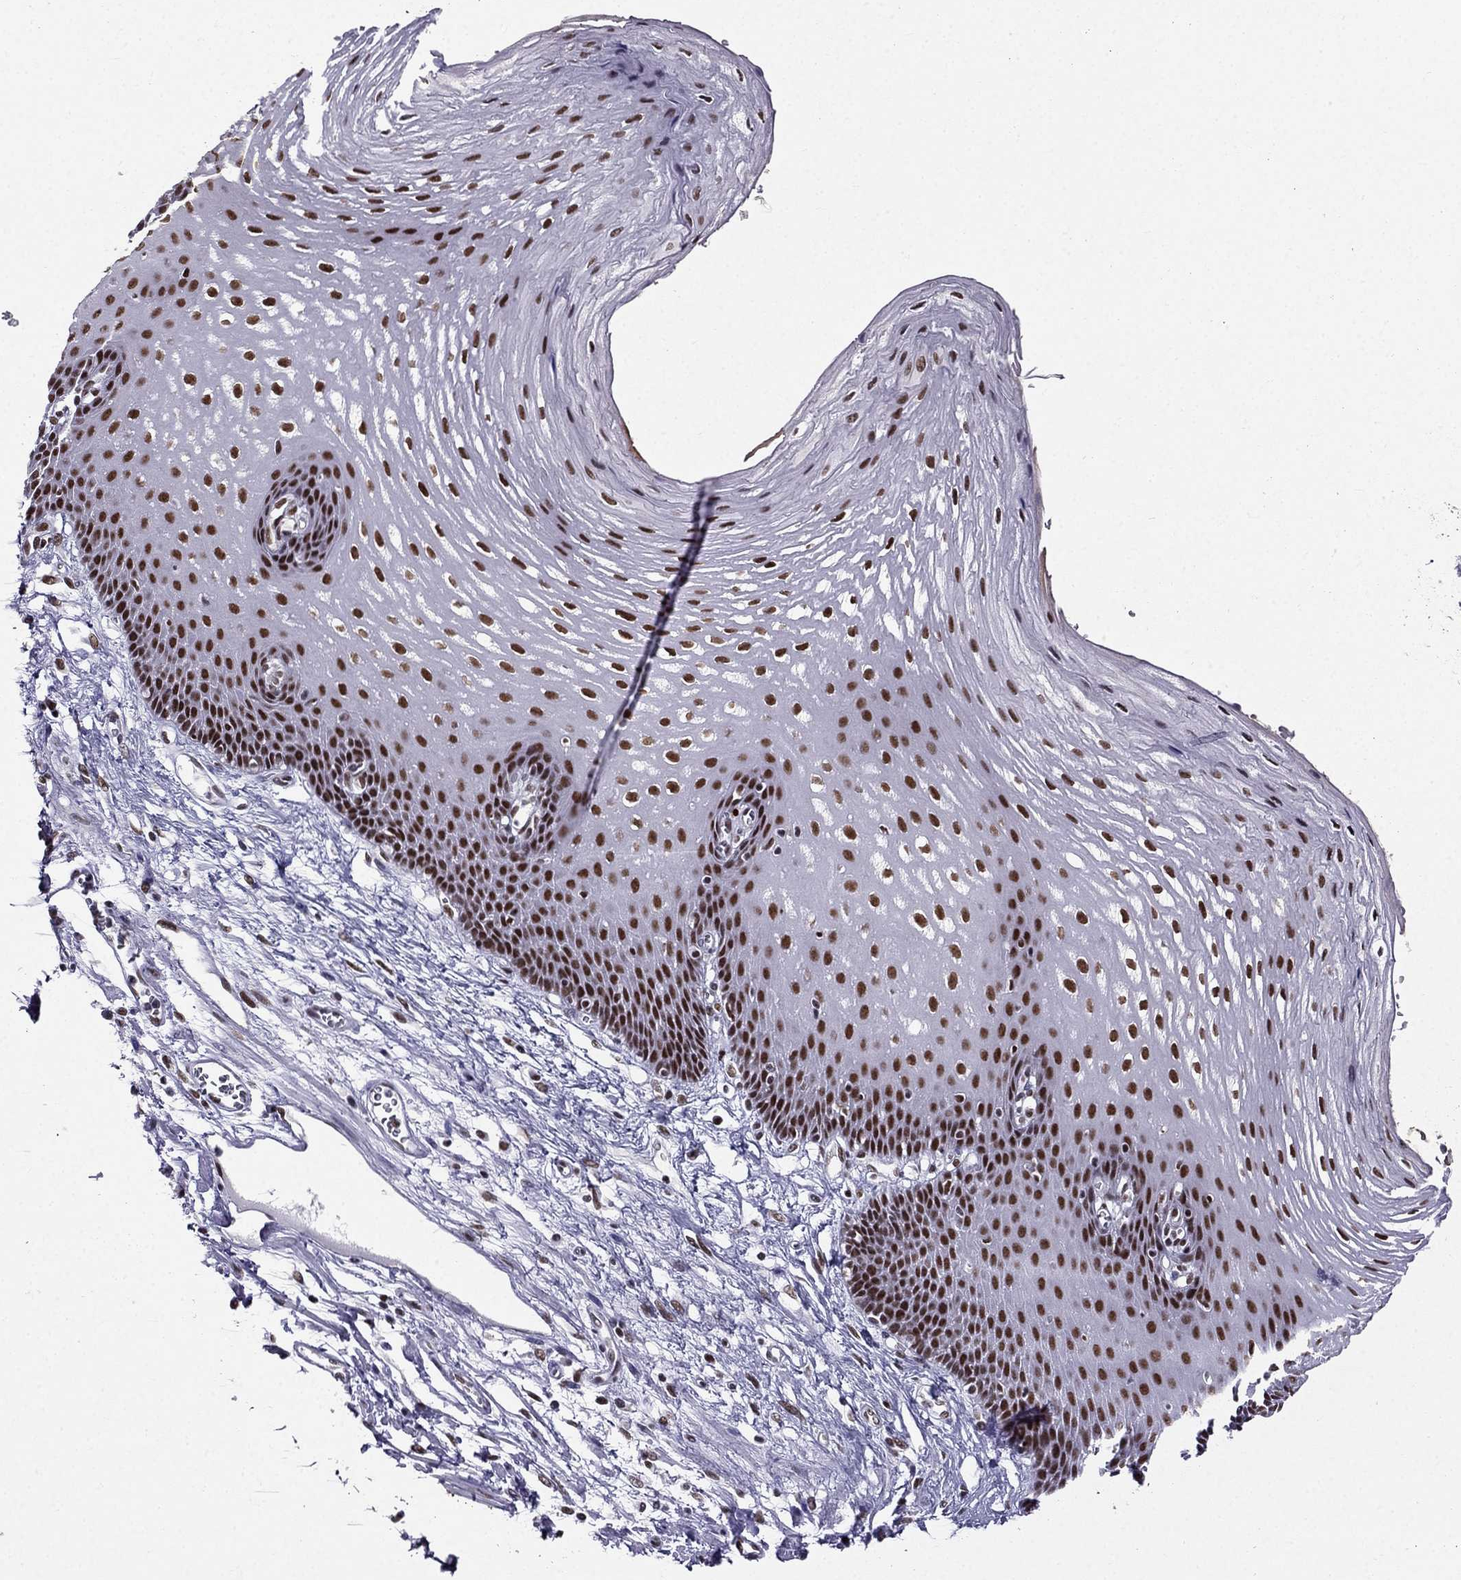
{"staining": {"intensity": "strong", "quantity": "25%-75%", "location": "nuclear"}, "tissue": "esophagus", "cell_type": "Squamous epithelial cells", "image_type": "normal", "snomed": [{"axis": "morphology", "description": "Normal tissue, NOS"}, {"axis": "topography", "description": "Esophagus"}], "caption": "Protein staining of benign esophagus shows strong nuclear expression in about 25%-75% of squamous epithelial cells.", "gene": "ZNF420", "patient": {"sex": "male", "age": 72}}